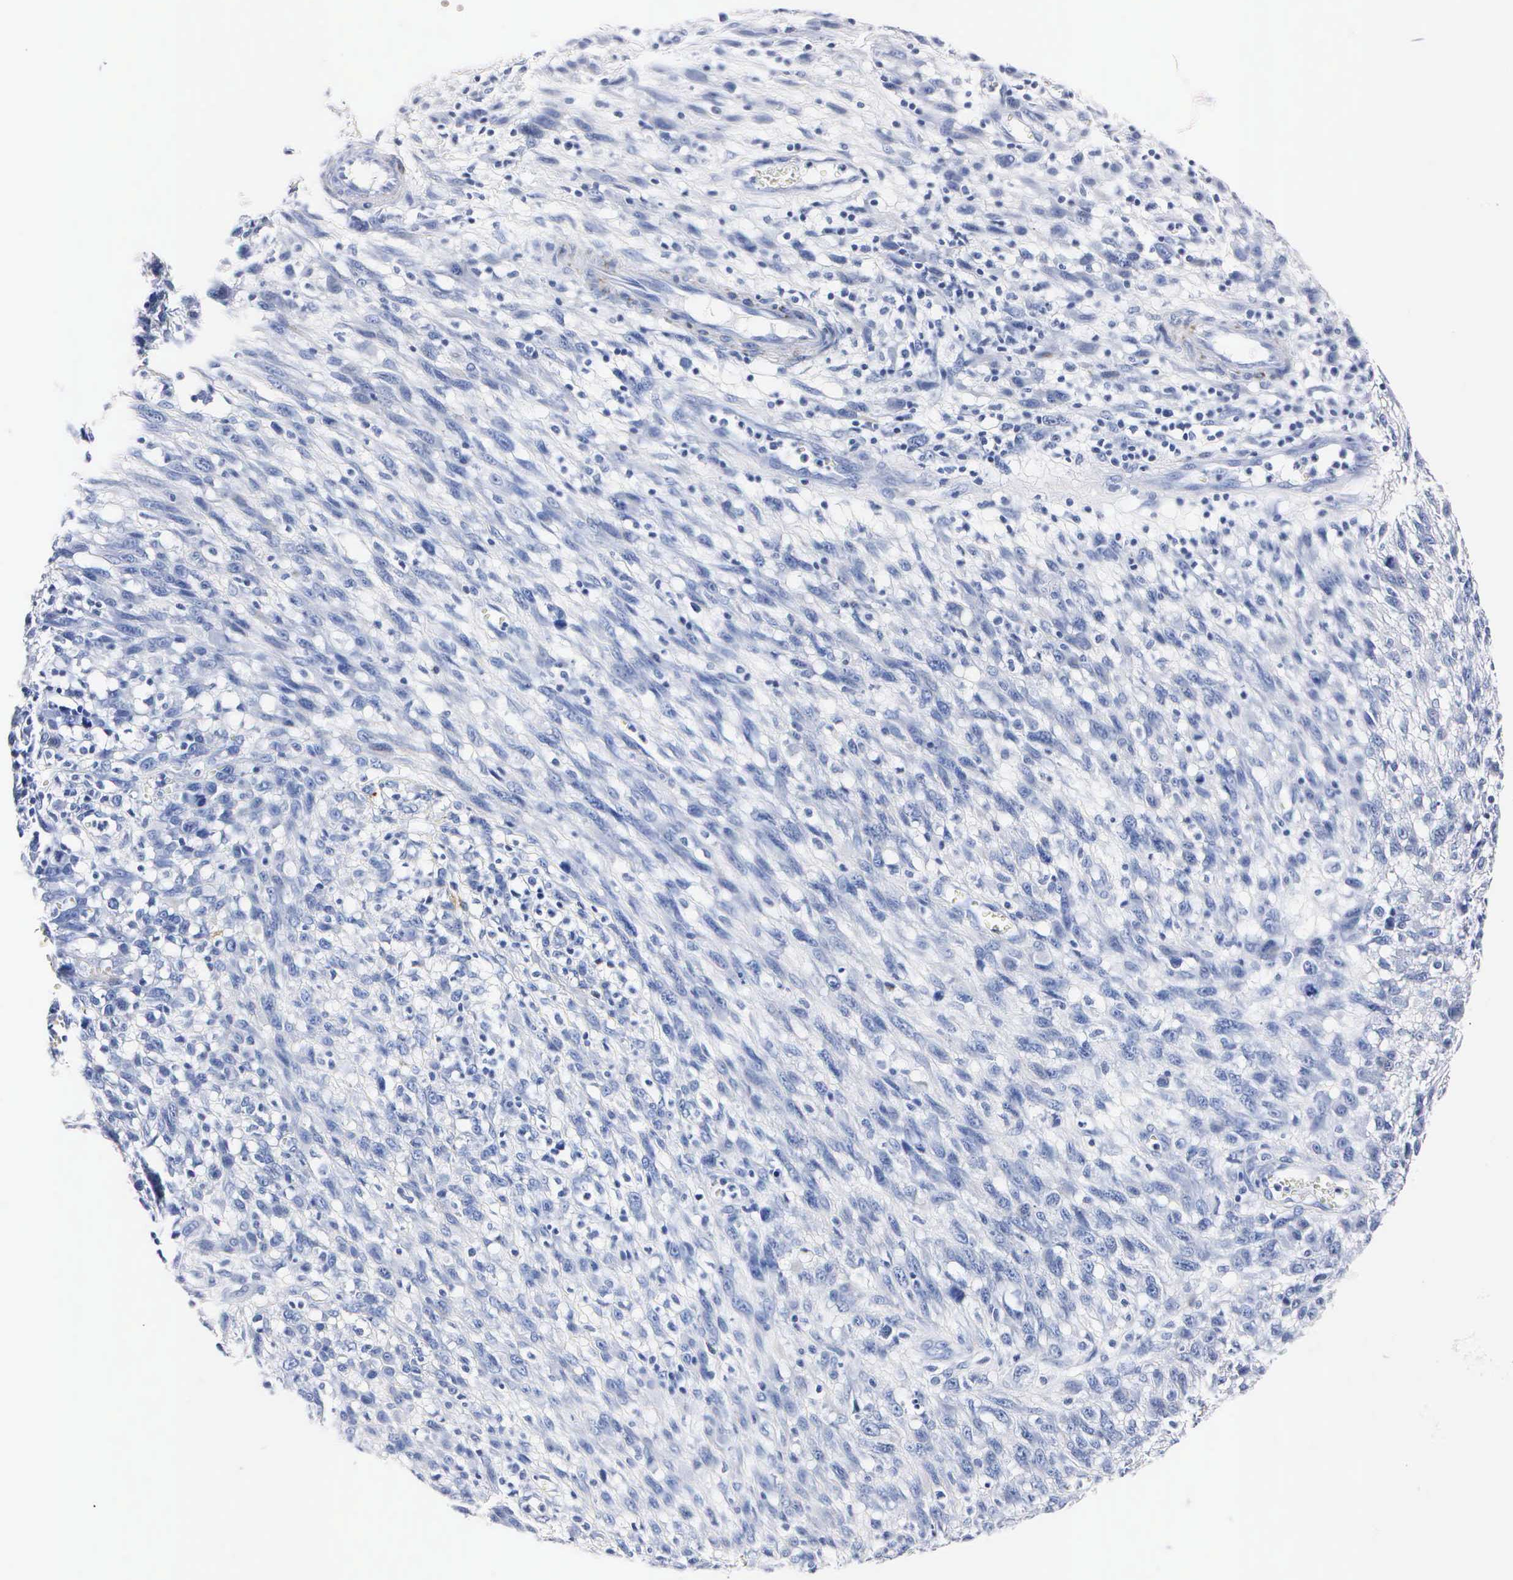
{"staining": {"intensity": "negative", "quantity": "none", "location": "none"}, "tissue": "melanoma", "cell_type": "Tumor cells", "image_type": "cancer", "snomed": [{"axis": "morphology", "description": "Malignant melanoma, NOS"}, {"axis": "topography", "description": "Skin"}], "caption": "The histopathology image reveals no significant positivity in tumor cells of malignant melanoma. (DAB (3,3'-diaminobenzidine) immunohistochemistry with hematoxylin counter stain).", "gene": "ENO2", "patient": {"sex": "male", "age": 51}}